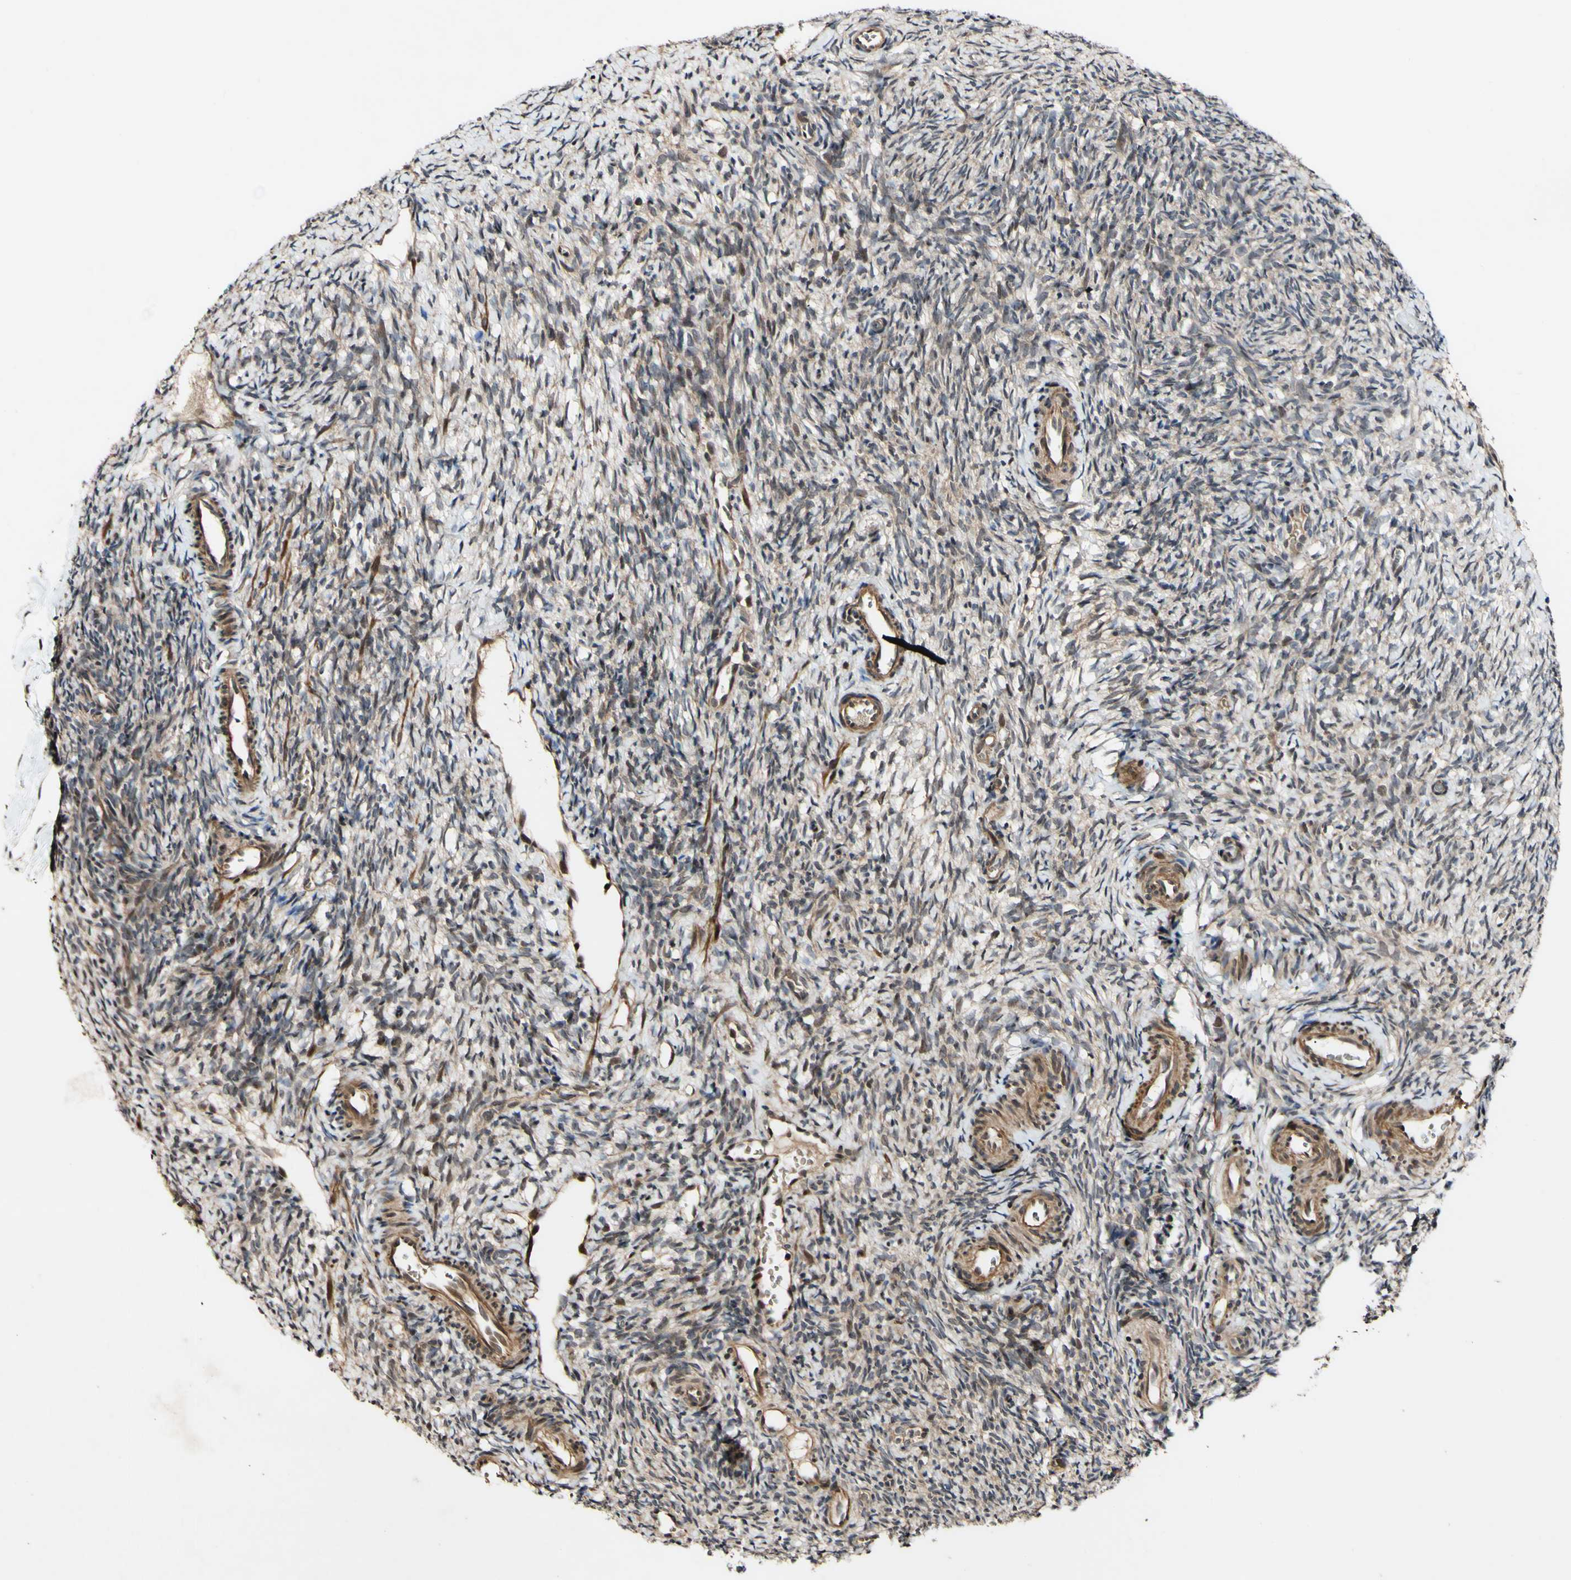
{"staining": {"intensity": "weak", "quantity": ">75%", "location": "cytoplasmic/membranous"}, "tissue": "ovary", "cell_type": "Ovarian stroma cells", "image_type": "normal", "snomed": [{"axis": "morphology", "description": "Normal tissue, NOS"}, {"axis": "topography", "description": "Ovary"}], "caption": "Ovary stained with DAB immunohistochemistry (IHC) reveals low levels of weak cytoplasmic/membranous staining in approximately >75% of ovarian stroma cells. Immunohistochemistry stains the protein in brown and the nuclei are stained blue.", "gene": "CSNK1E", "patient": {"sex": "female", "age": 35}}